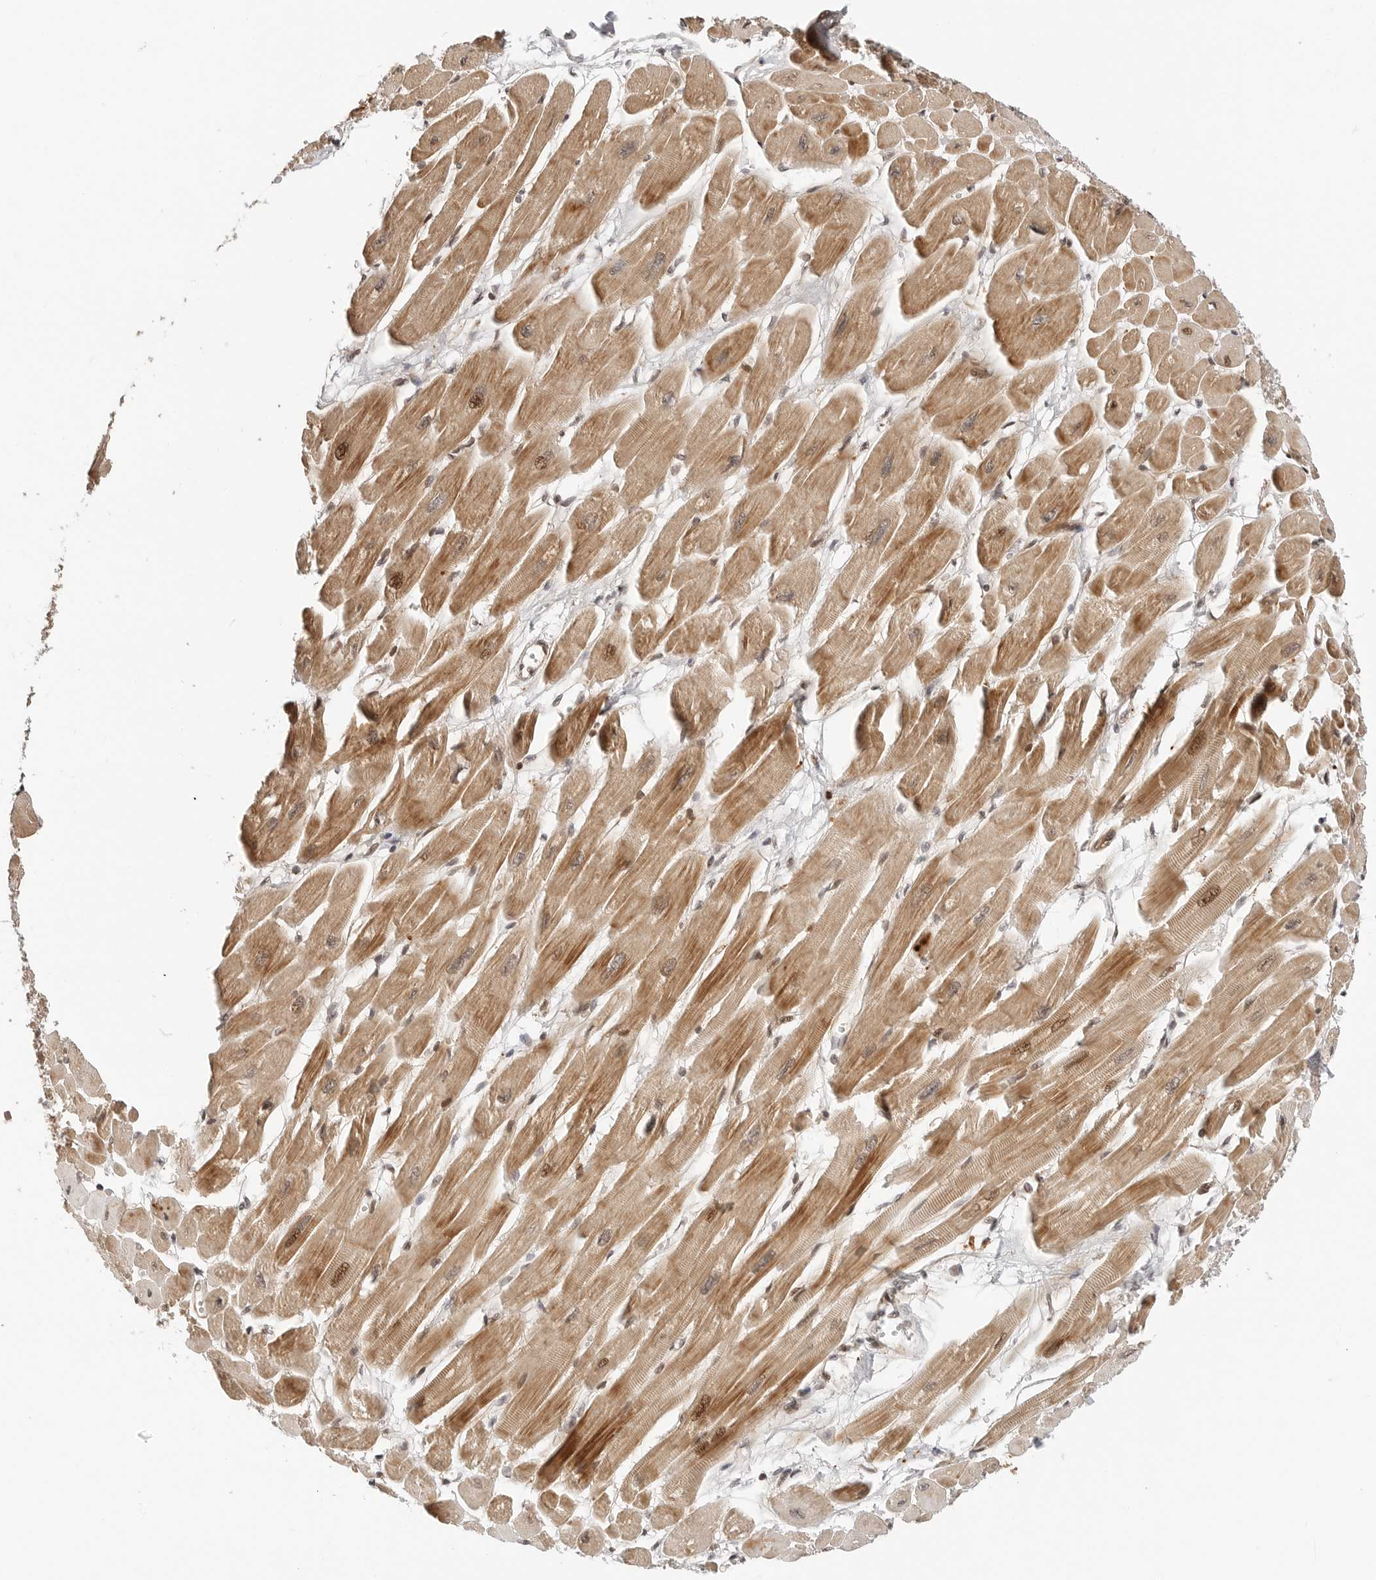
{"staining": {"intensity": "moderate", "quantity": ">75%", "location": "cytoplasmic/membranous,nuclear"}, "tissue": "heart muscle", "cell_type": "Cardiomyocytes", "image_type": "normal", "snomed": [{"axis": "morphology", "description": "Normal tissue, NOS"}, {"axis": "topography", "description": "Heart"}], "caption": "Protein staining of normal heart muscle shows moderate cytoplasmic/membranous,nuclear staining in approximately >75% of cardiomyocytes.", "gene": "GEM", "patient": {"sex": "female", "age": 54}}